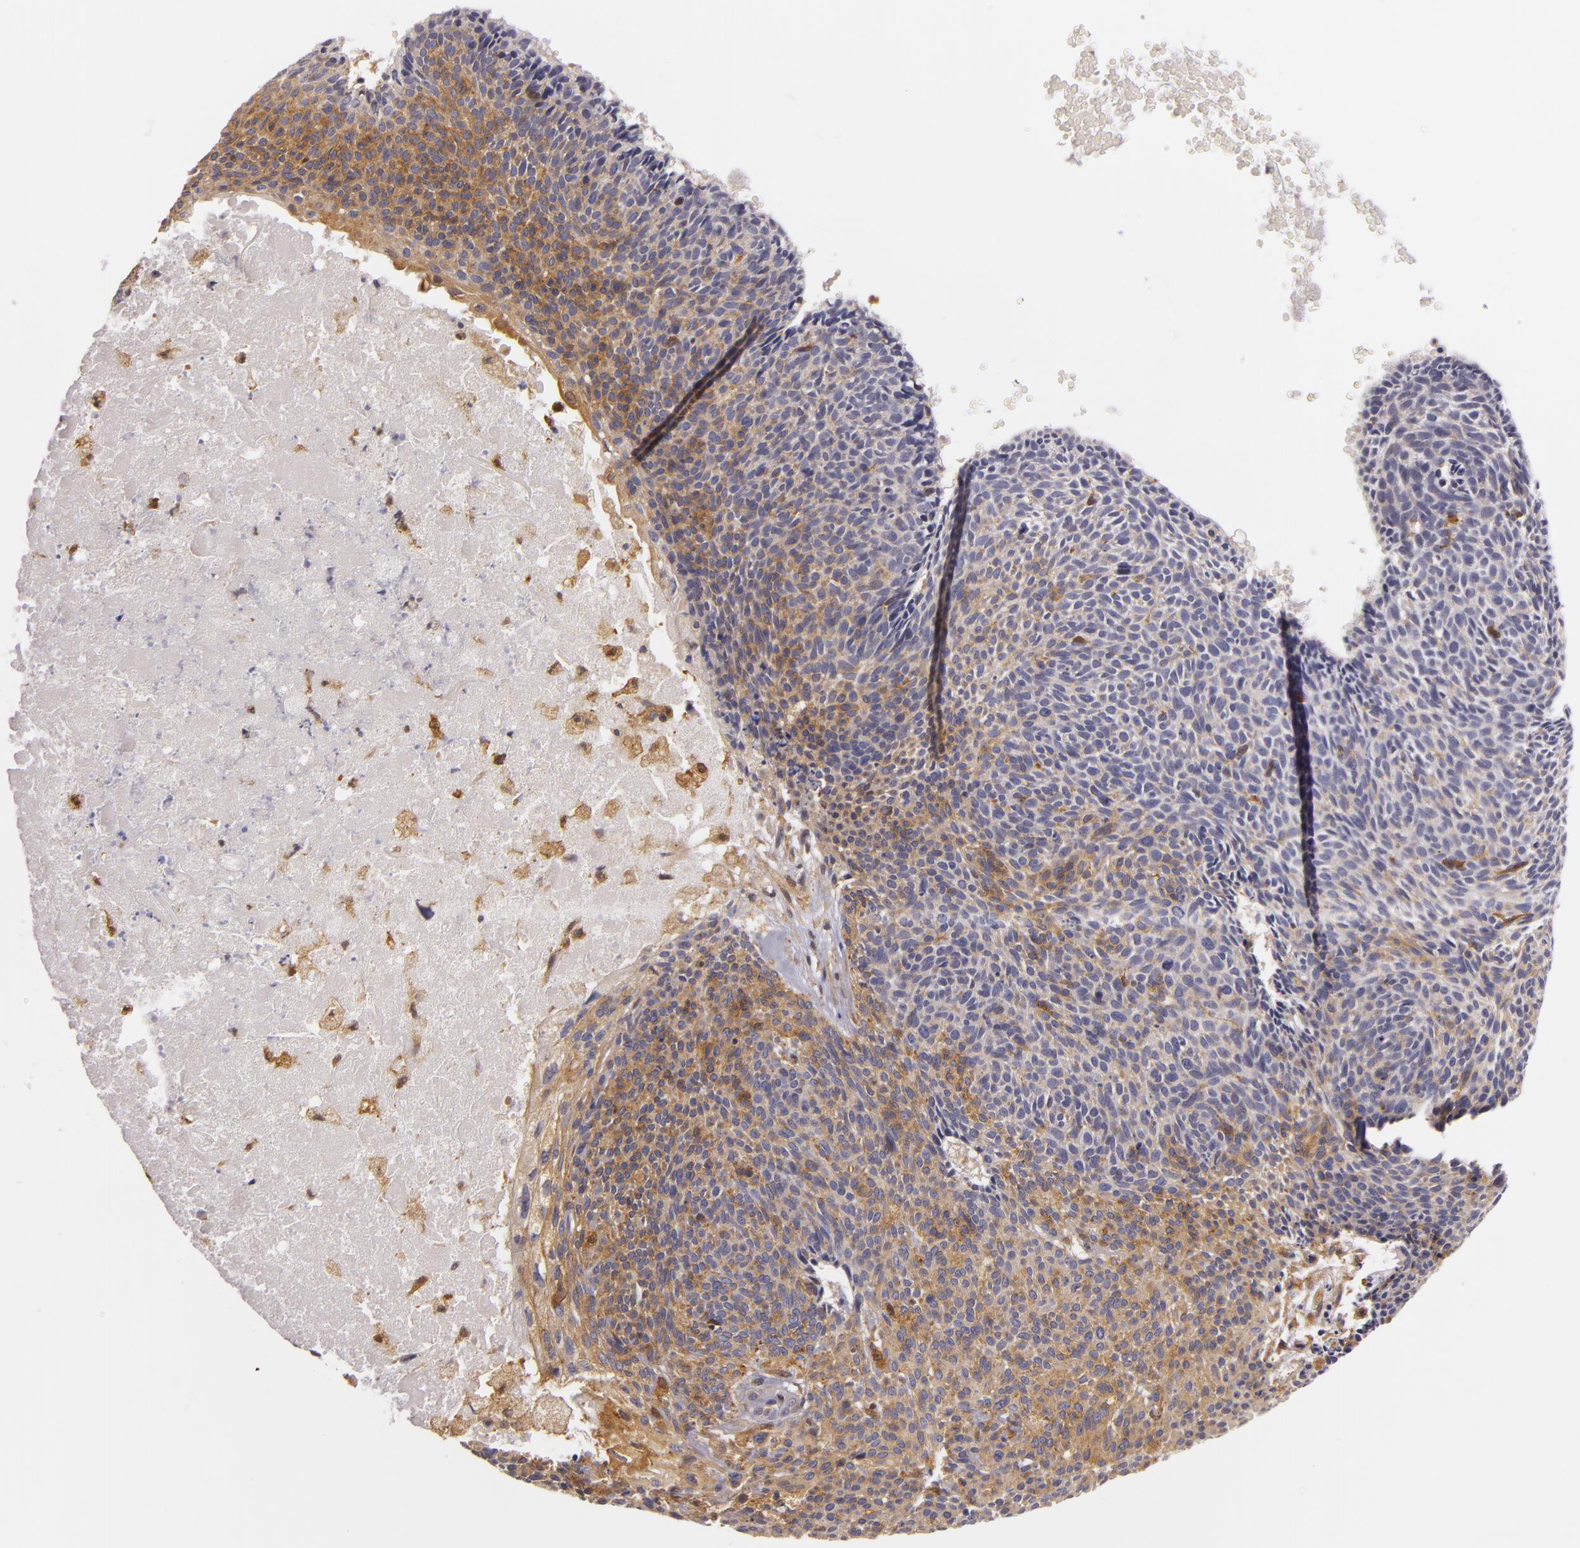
{"staining": {"intensity": "moderate", "quantity": "25%-75%", "location": "cytoplasmic/membranous"}, "tissue": "skin cancer", "cell_type": "Tumor cells", "image_type": "cancer", "snomed": [{"axis": "morphology", "description": "Basal cell carcinoma"}, {"axis": "topography", "description": "Skin"}], "caption": "A photomicrograph showing moderate cytoplasmic/membranous positivity in about 25%-75% of tumor cells in basal cell carcinoma (skin), as visualized by brown immunohistochemical staining.", "gene": "TOM1", "patient": {"sex": "male", "age": 84}}